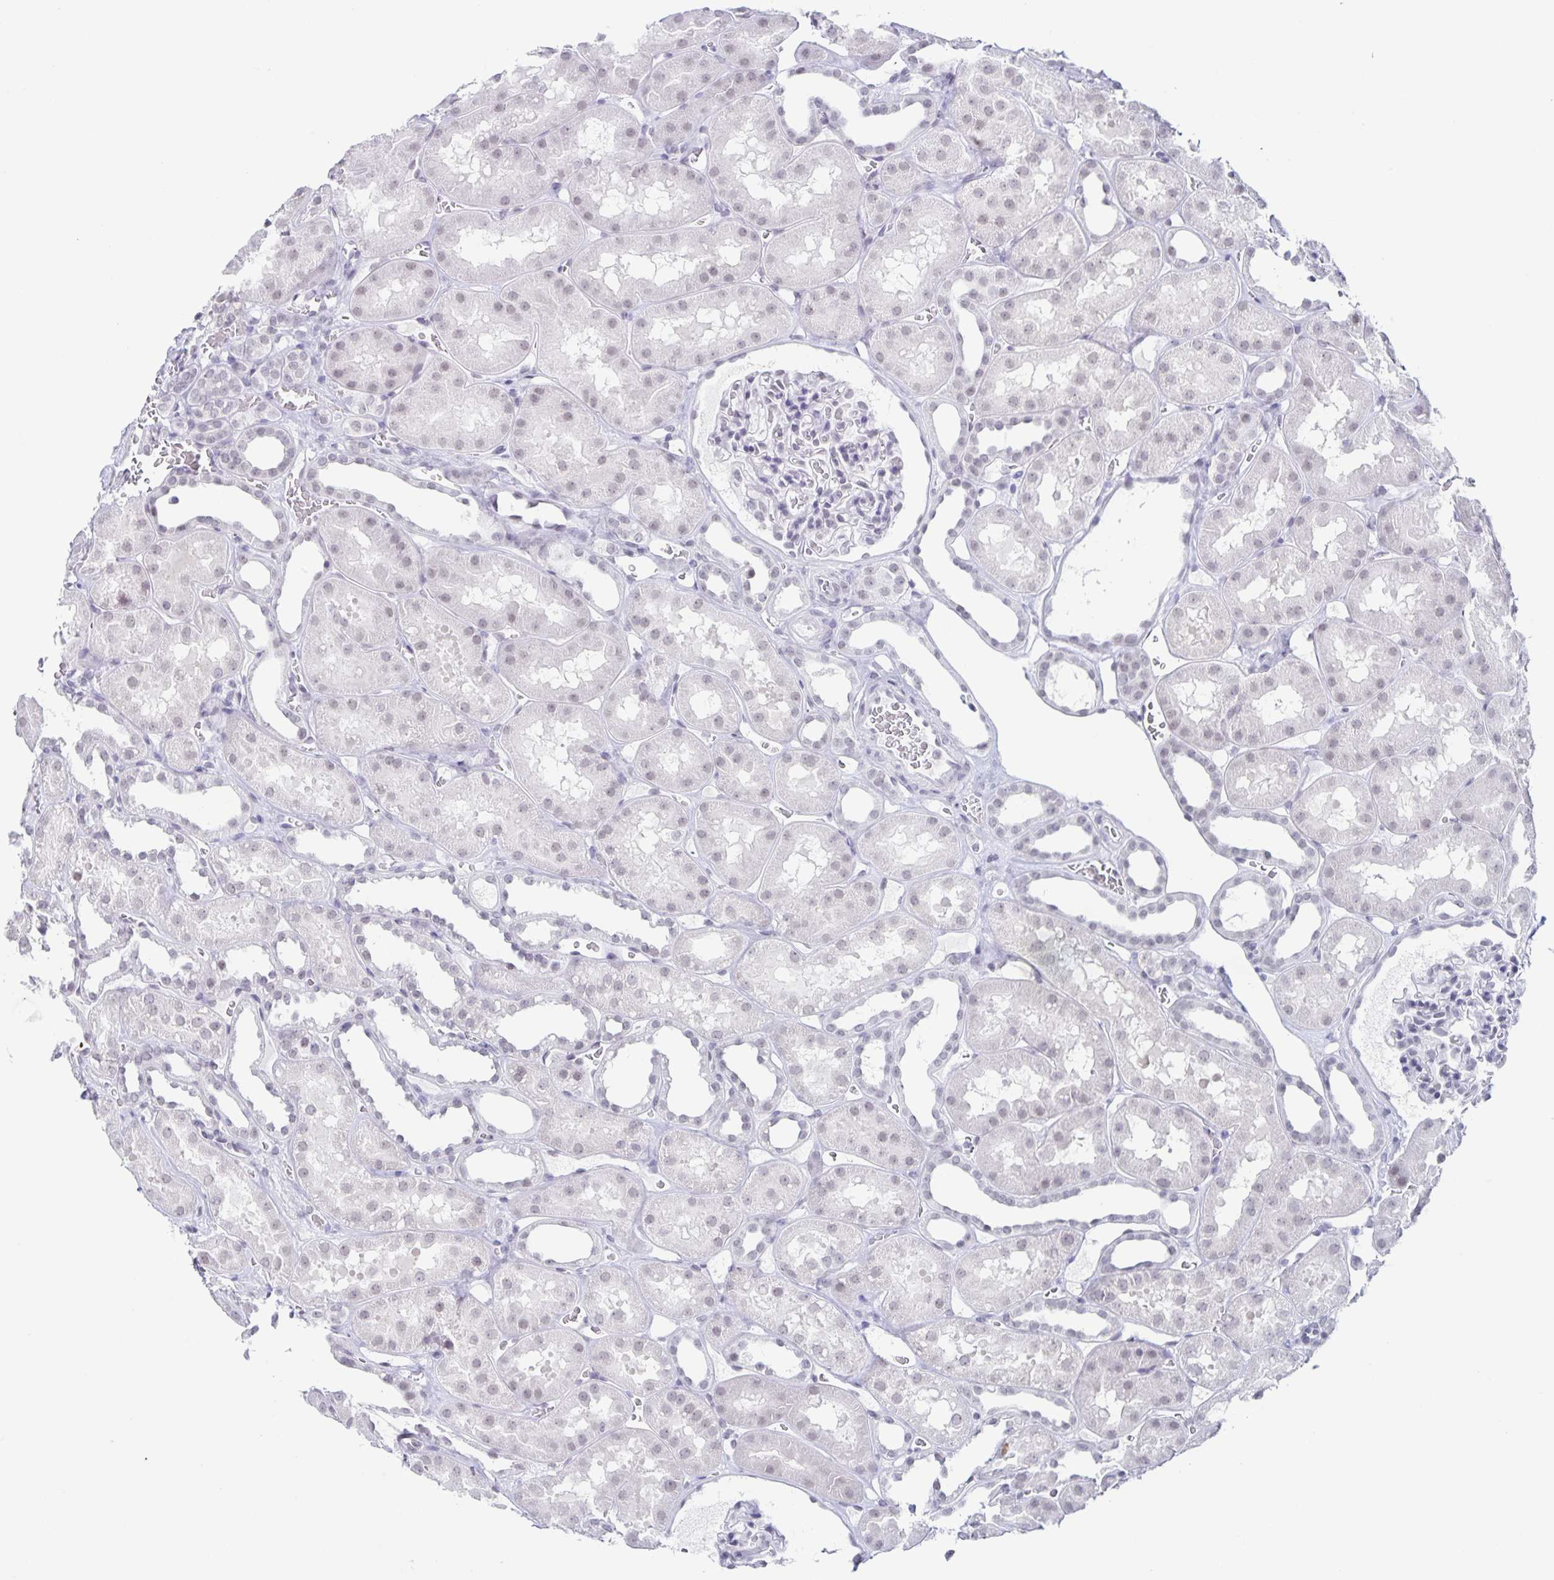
{"staining": {"intensity": "negative", "quantity": "none", "location": "none"}, "tissue": "kidney", "cell_type": "Cells in glomeruli", "image_type": "normal", "snomed": [{"axis": "morphology", "description": "Normal tissue, NOS"}, {"axis": "topography", "description": "Kidney"}], "caption": "A high-resolution image shows IHC staining of normal kidney, which reveals no significant expression in cells in glomeruli.", "gene": "LCE6A", "patient": {"sex": "female", "age": 41}}